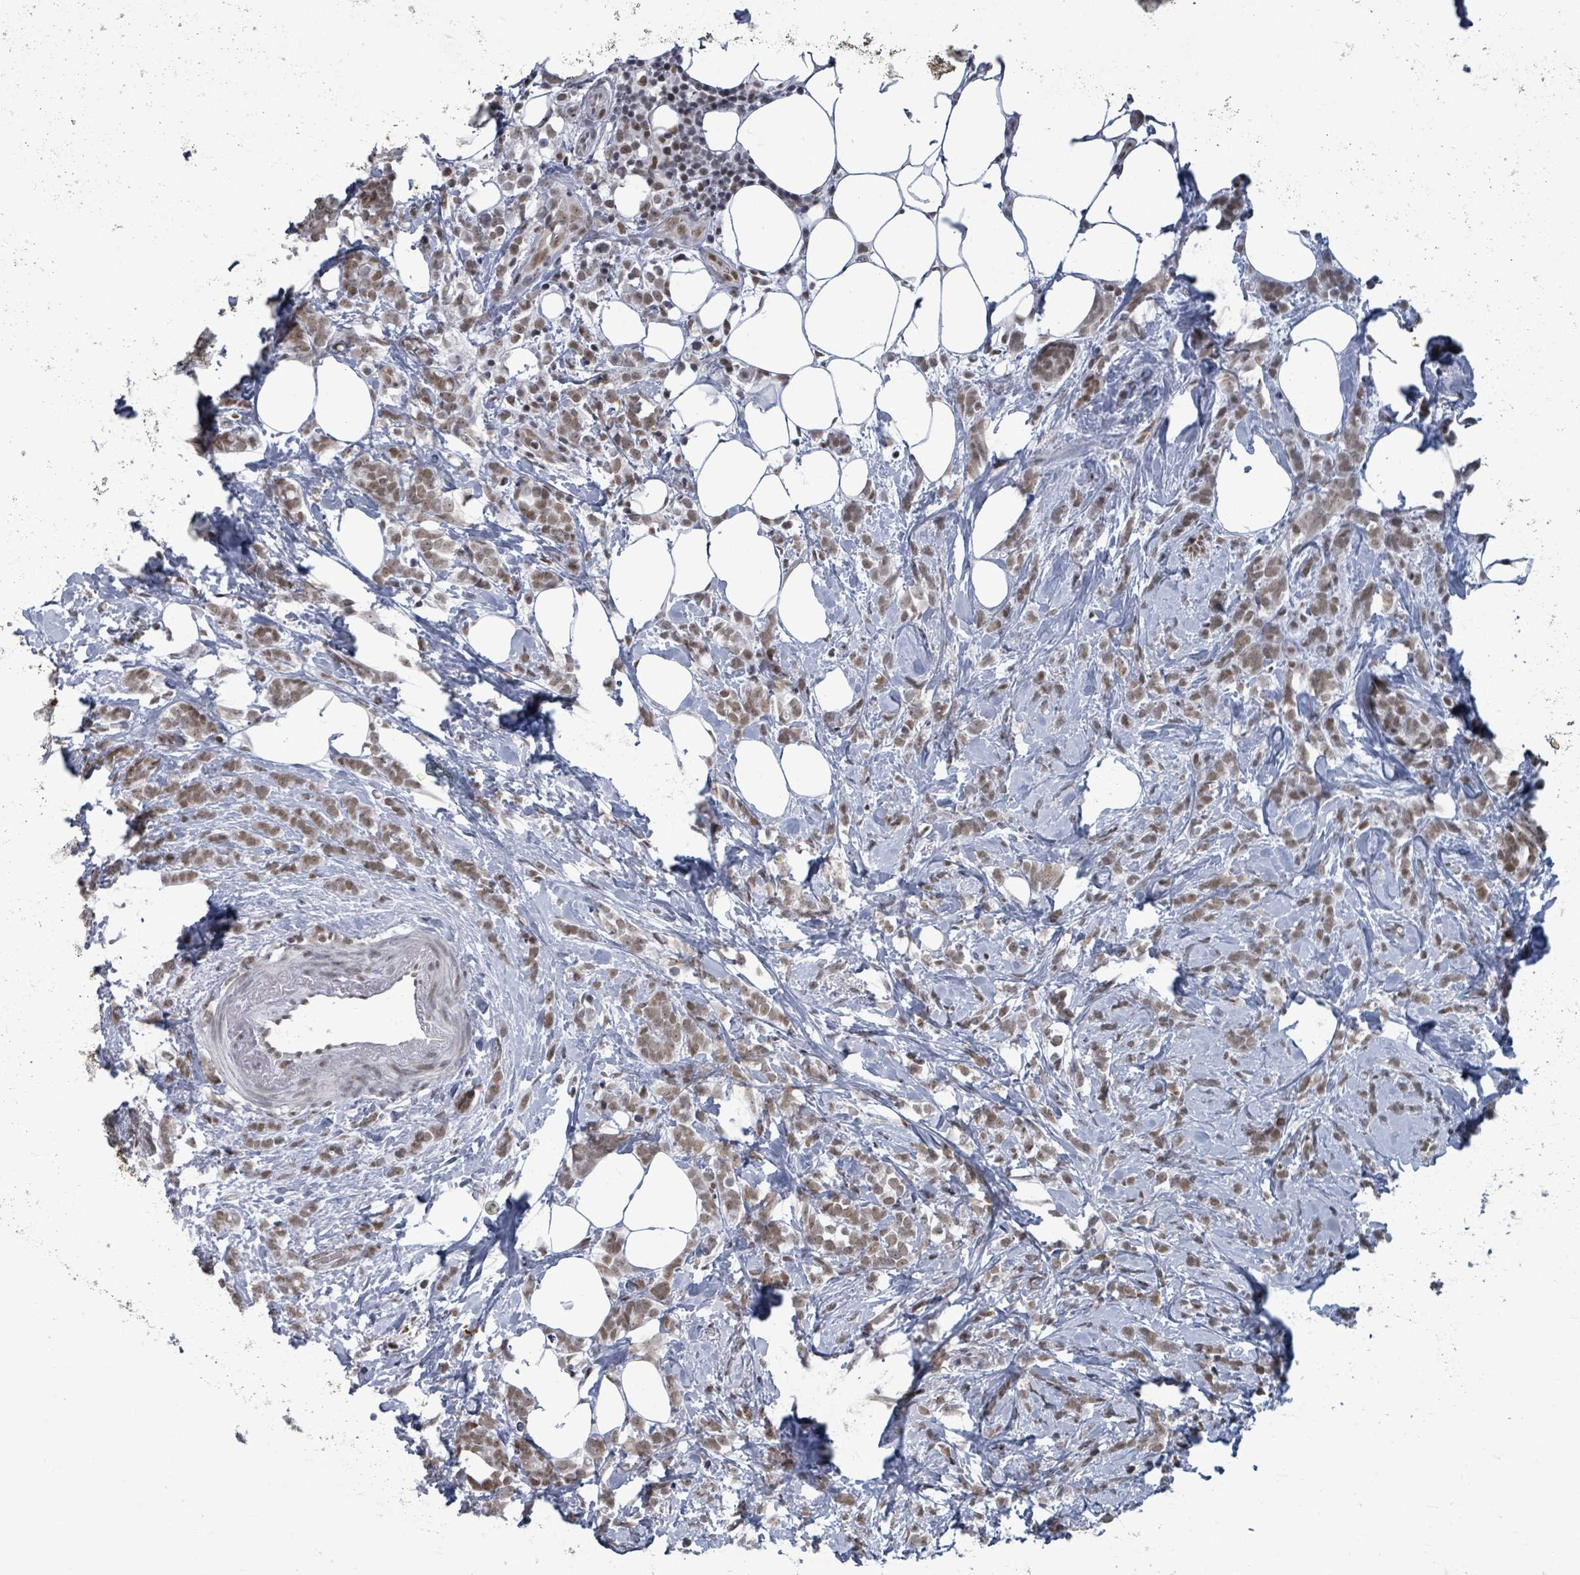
{"staining": {"intensity": "weak", "quantity": ">75%", "location": "cytoplasmic/membranous,nuclear"}, "tissue": "breast cancer", "cell_type": "Tumor cells", "image_type": "cancer", "snomed": [{"axis": "morphology", "description": "Lobular carcinoma"}, {"axis": "topography", "description": "Breast"}], "caption": "Immunohistochemistry of breast cancer shows low levels of weak cytoplasmic/membranous and nuclear staining in approximately >75% of tumor cells.", "gene": "ERCC5", "patient": {"sex": "female", "age": 58}}